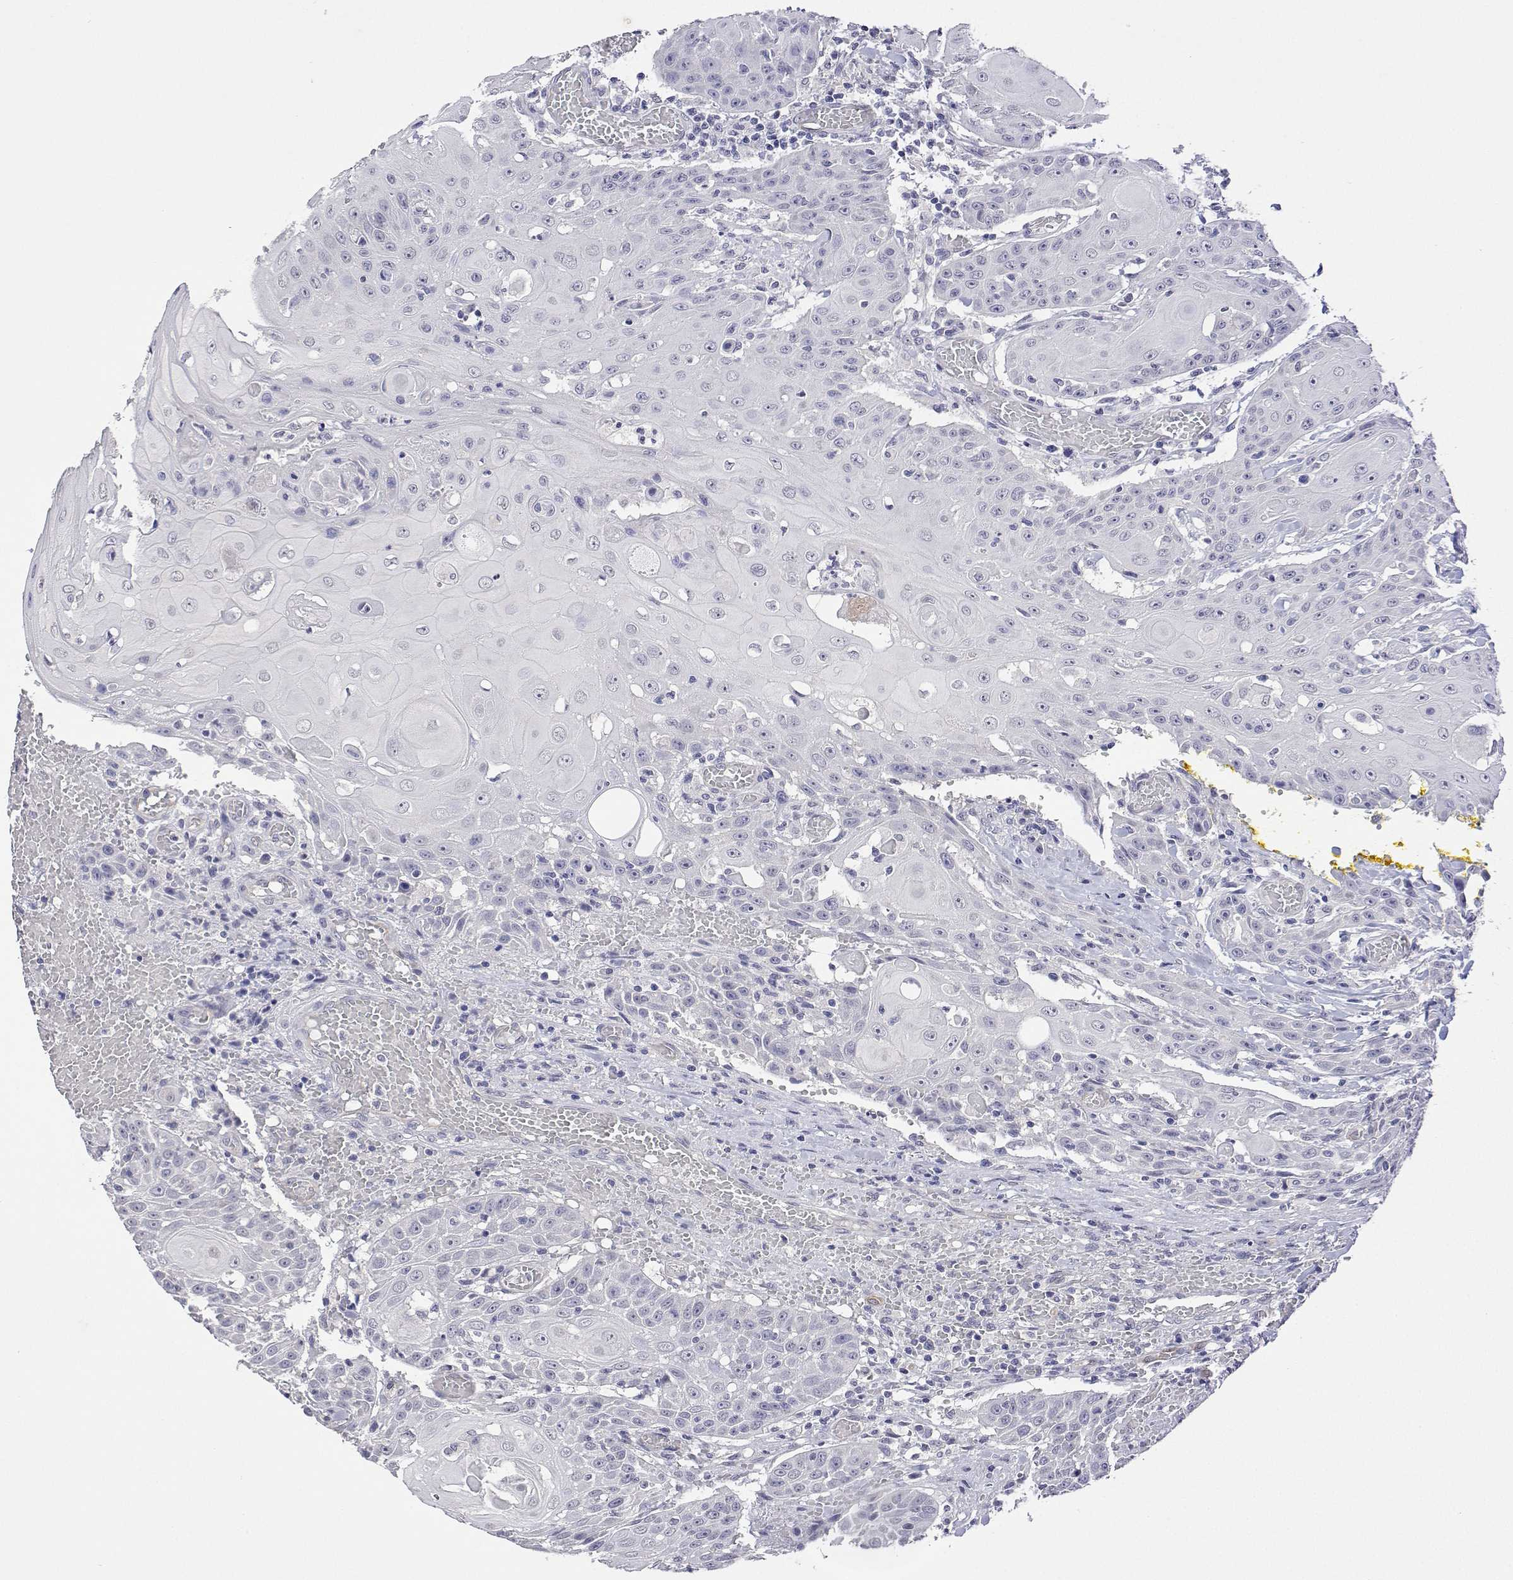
{"staining": {"intensity": "negative", "quantity": "none", "location": "none"}, "tissue": "head and neck cancer", "cell_type": "Tumor cells", "image_type": "cancer", "snomed": [{"axis": "morphology", "description": "Normal tissue, NOS"}, {"axis": "morphology", "description": "Squamous cell carcinoma, NOS"}, {"axis": "topography", "description": "Oral tissue"}, {"axis": "topography", "description": "Head-Neck"}], "caption": "Tumor cells are negative for protein expression in human head and neck squamous cell carcinoma.", "gene": "PLCB1", "patient": {"sex": "female", "age": 55}}